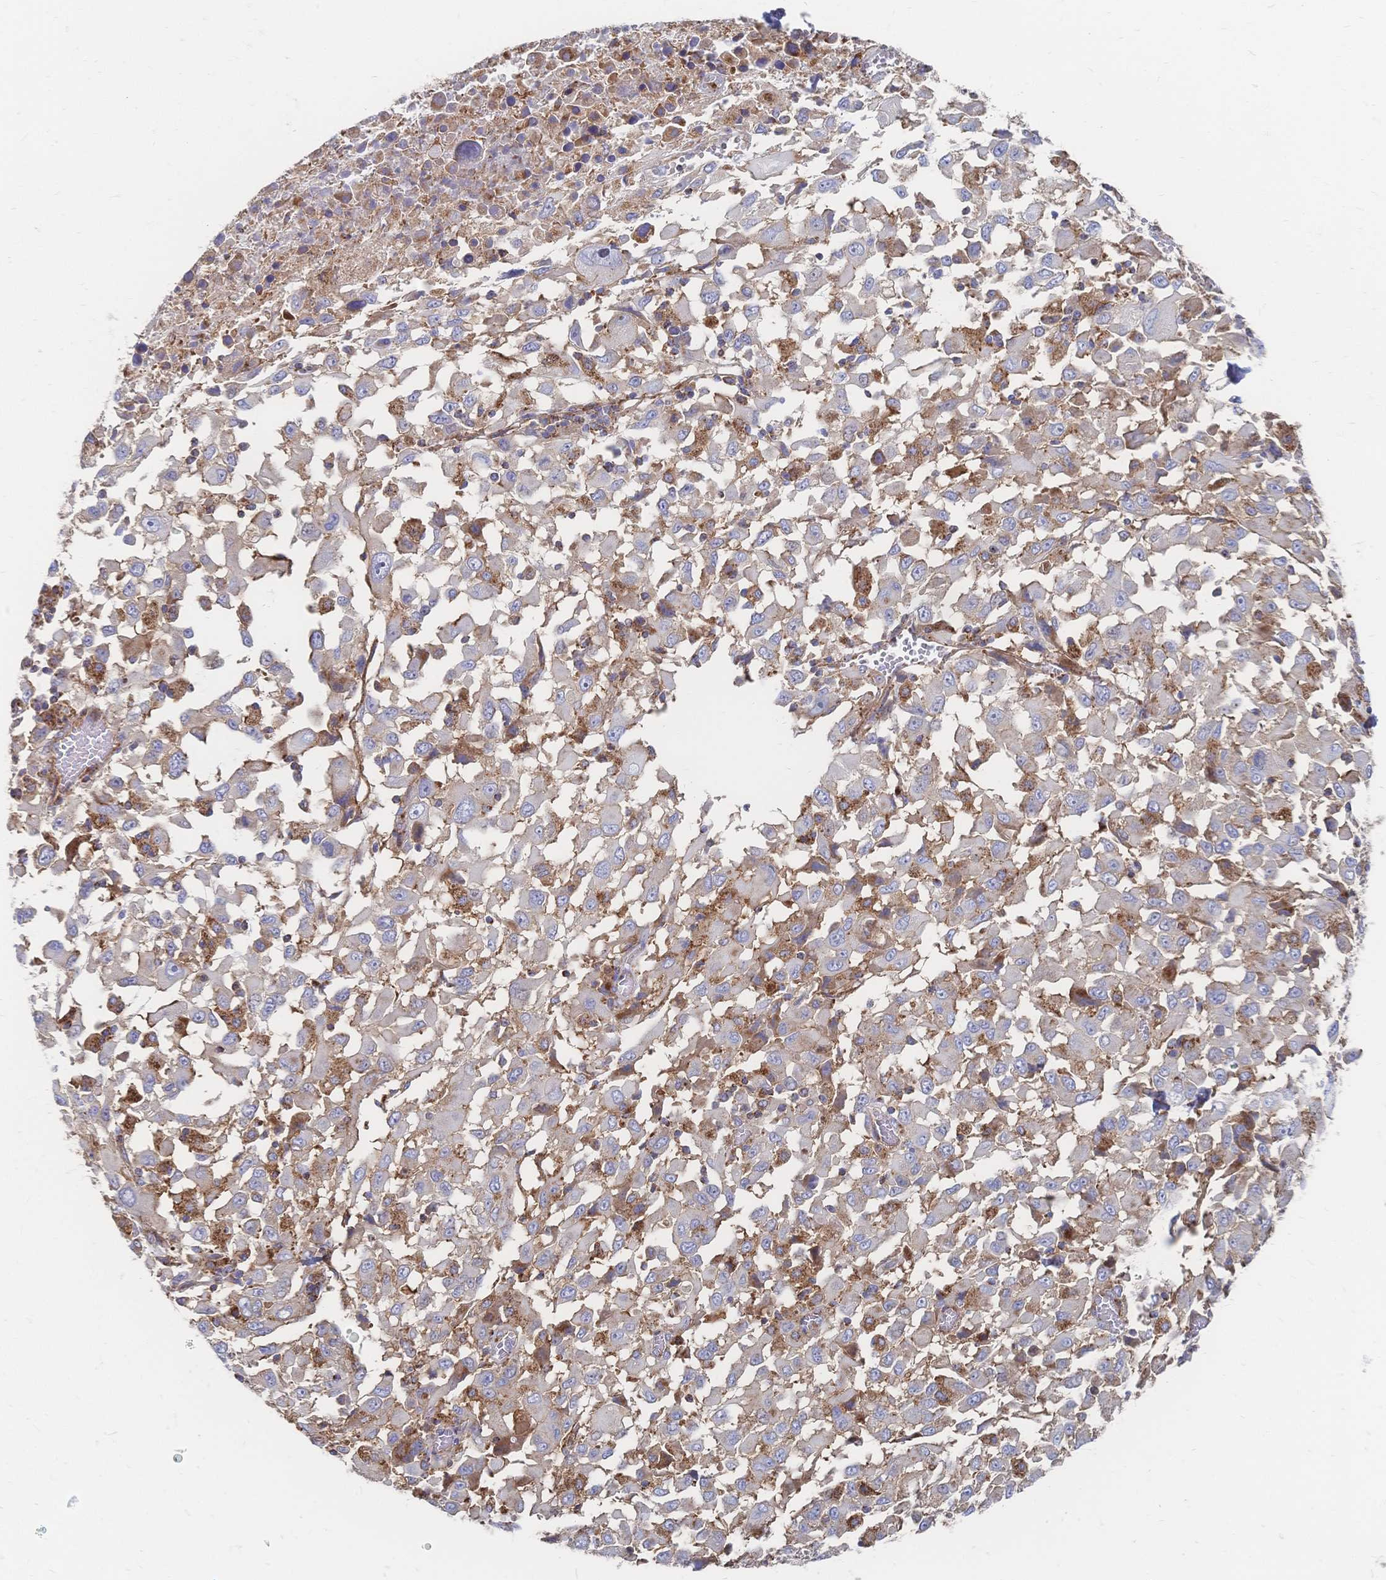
{"staining": {"intensity": "moderate", "quantity": "<25%", "location": "cytoplasmic/membranous"}, "tissue": "melanoma", "cell_type": "Tumor cells", "image_type": "cancer", "snomed": [{"axis": "morphology", "description": "Malignant melanoma, Metastatic site"}, {"axis": "topography", "description": "Soft tissue"}], "caption": "Protein staining exhibits moderate cytoplasmic/membranous positivity in about <25% of tumor cells in malignant melanoma (metastatic site). (Brightfield microscopy of DAB IHC at high magnification).", "gene": "SORBS1", "patient": {"sex": "male", "age": 50}}